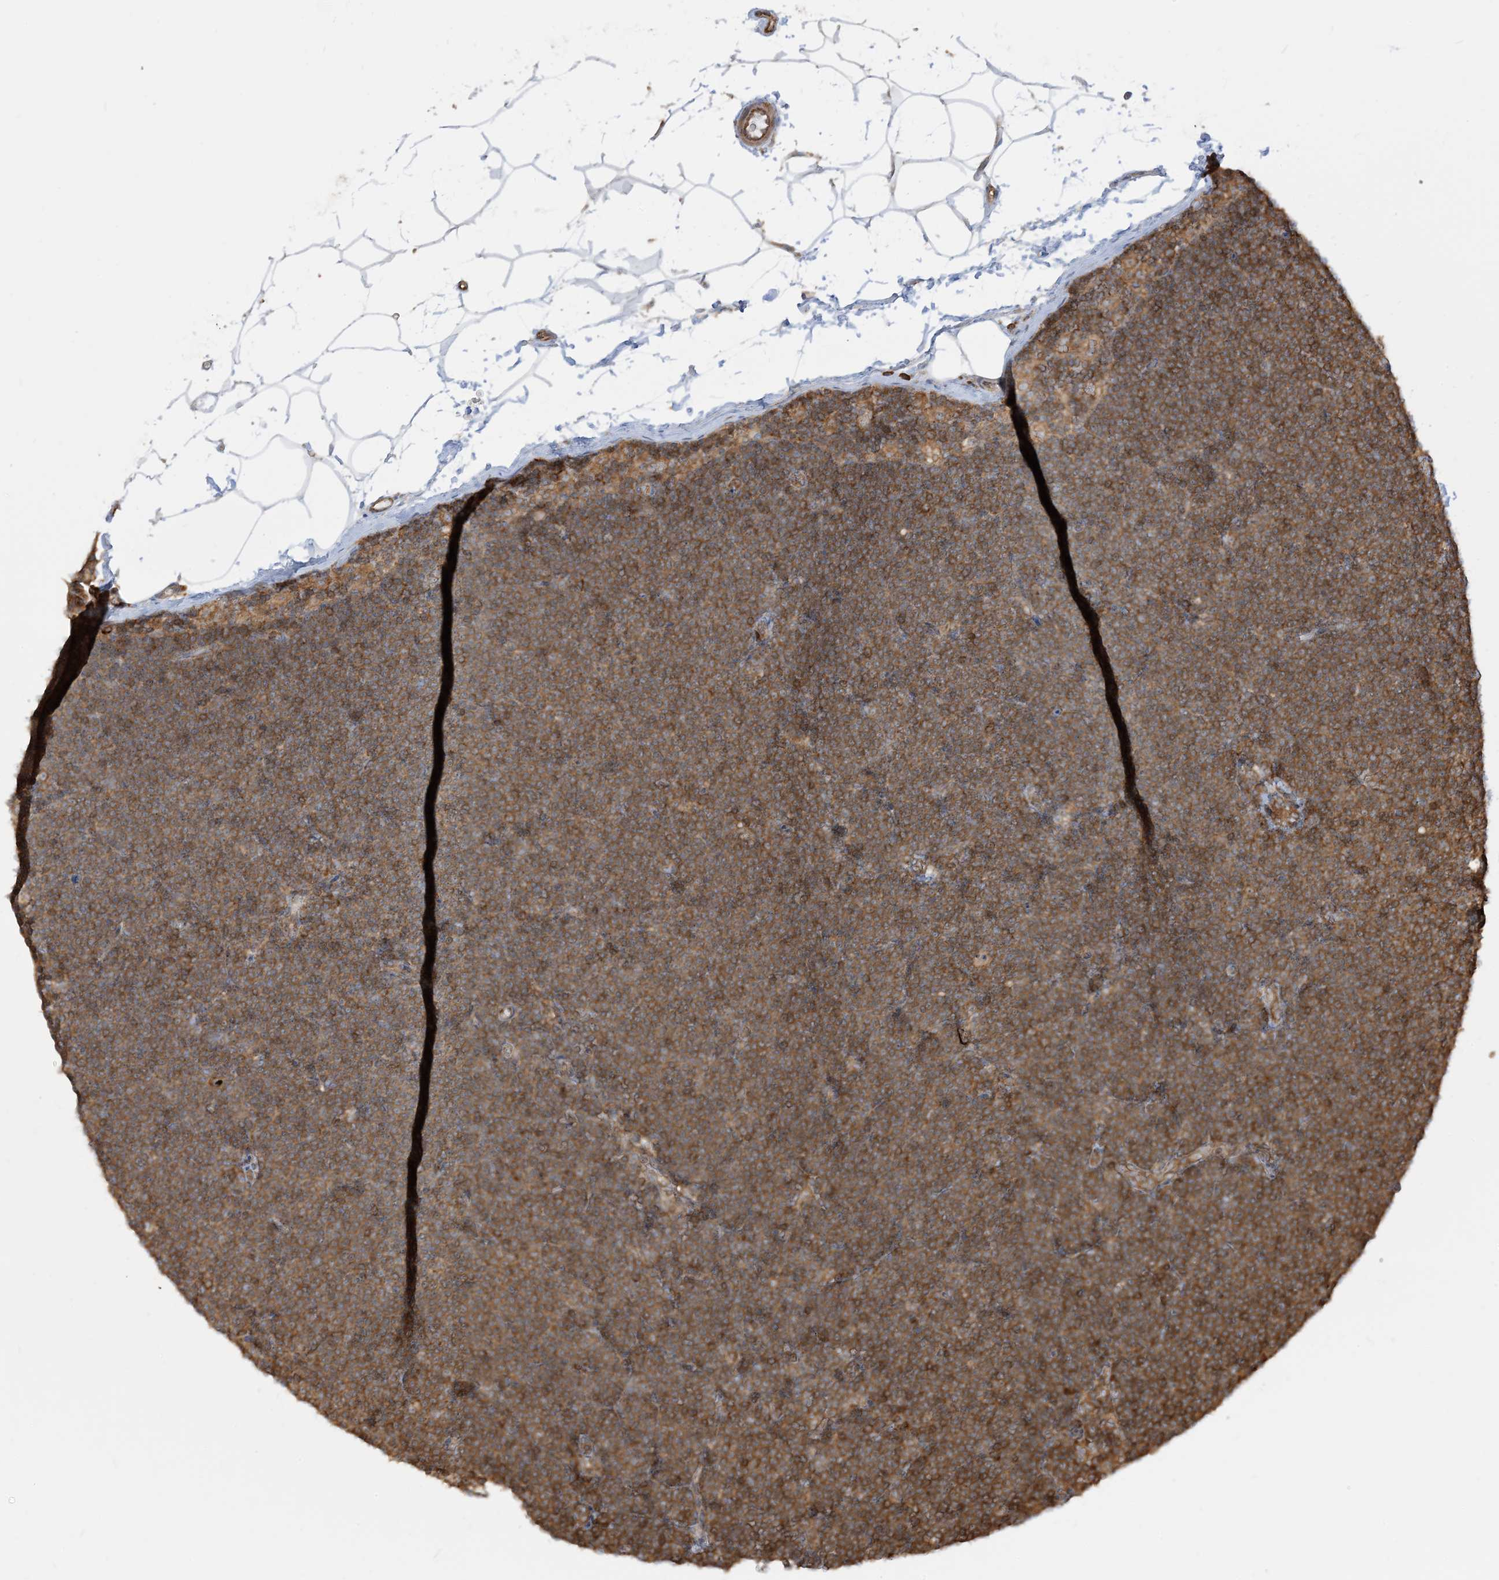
{"staining": {"intensity": "moderate", "quantity": ">75%", "location": "cytoplasmic/membranous,nuclear"}, "tissue": "lymphoma", "cell_type": "Tumor cells", "image_type": "cancer", "snomed": [{"axis": "morphology", "description": "Malignant lymphoma, non-Hodgkin's type, Low grade"}, {"axis": "topography", "description": "Lymph node"}], "caption": "Protein staining by immunohistochemistry (IHC) shows moderate cytoplasmic/membranous and nuclear staining in approximately >75% of tumor cells in malignant lymphoma, non-Hodgkin's type (low-grade).", "gene": "SRP72", "patient": {"sex": "female", "age": 53}}